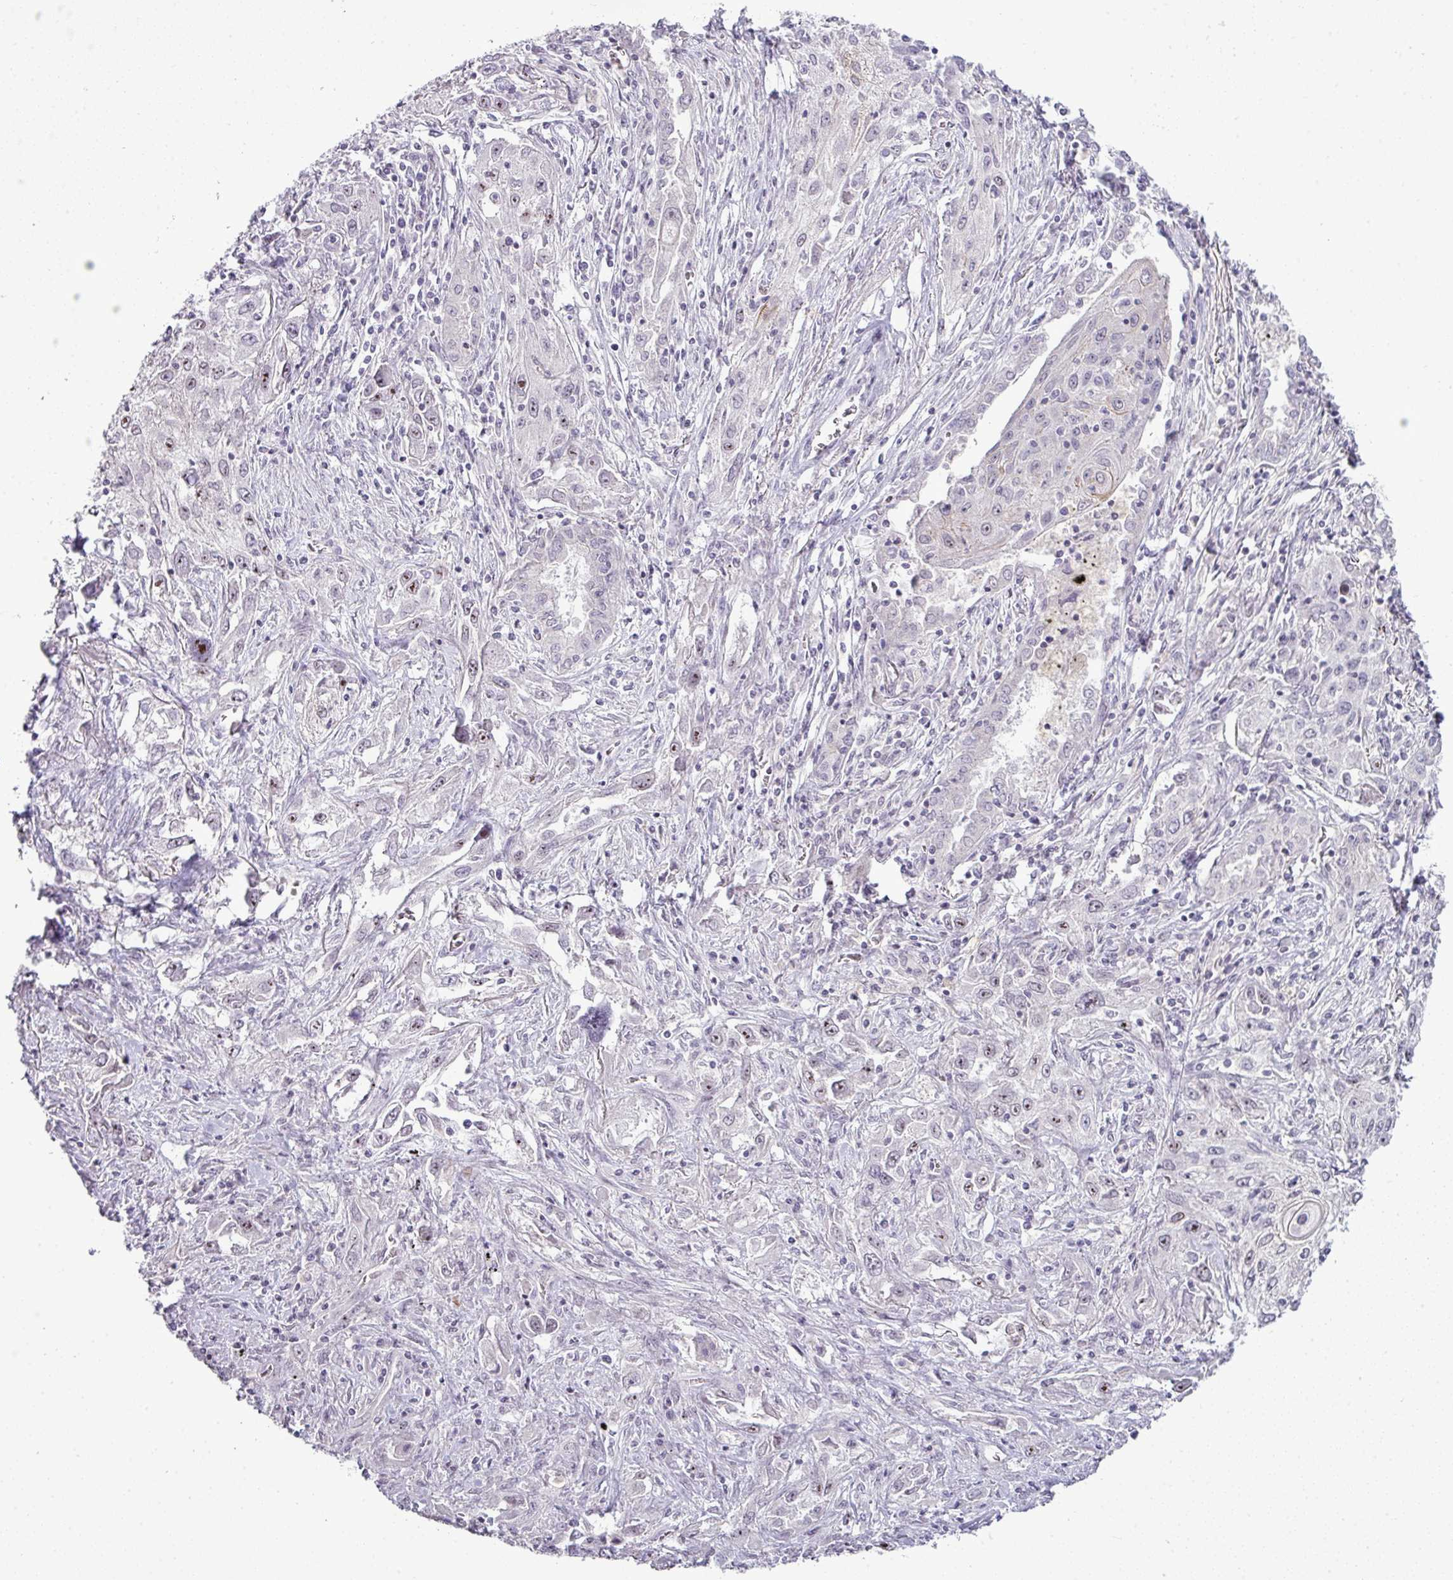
{"staining": {"intensity": "weak", "quantity": "<25%", "location": "nuclear"}, "tissue": "lung cancer", "cell_type": "Tumor cells", "image_type": "cancer", "snomed": [{"axis": "morphology", "description": "Squamous cell carcinoma, NOS"}, {"axis": "topography", "description": "Lung"}], "caption": "Human lung cancer stained for a protein using immunohistochemistry (IHC) exhibits no positivity in tumor cells.", "gene": "ZNF688", "patient": {"sex": "female", "age": 69}}